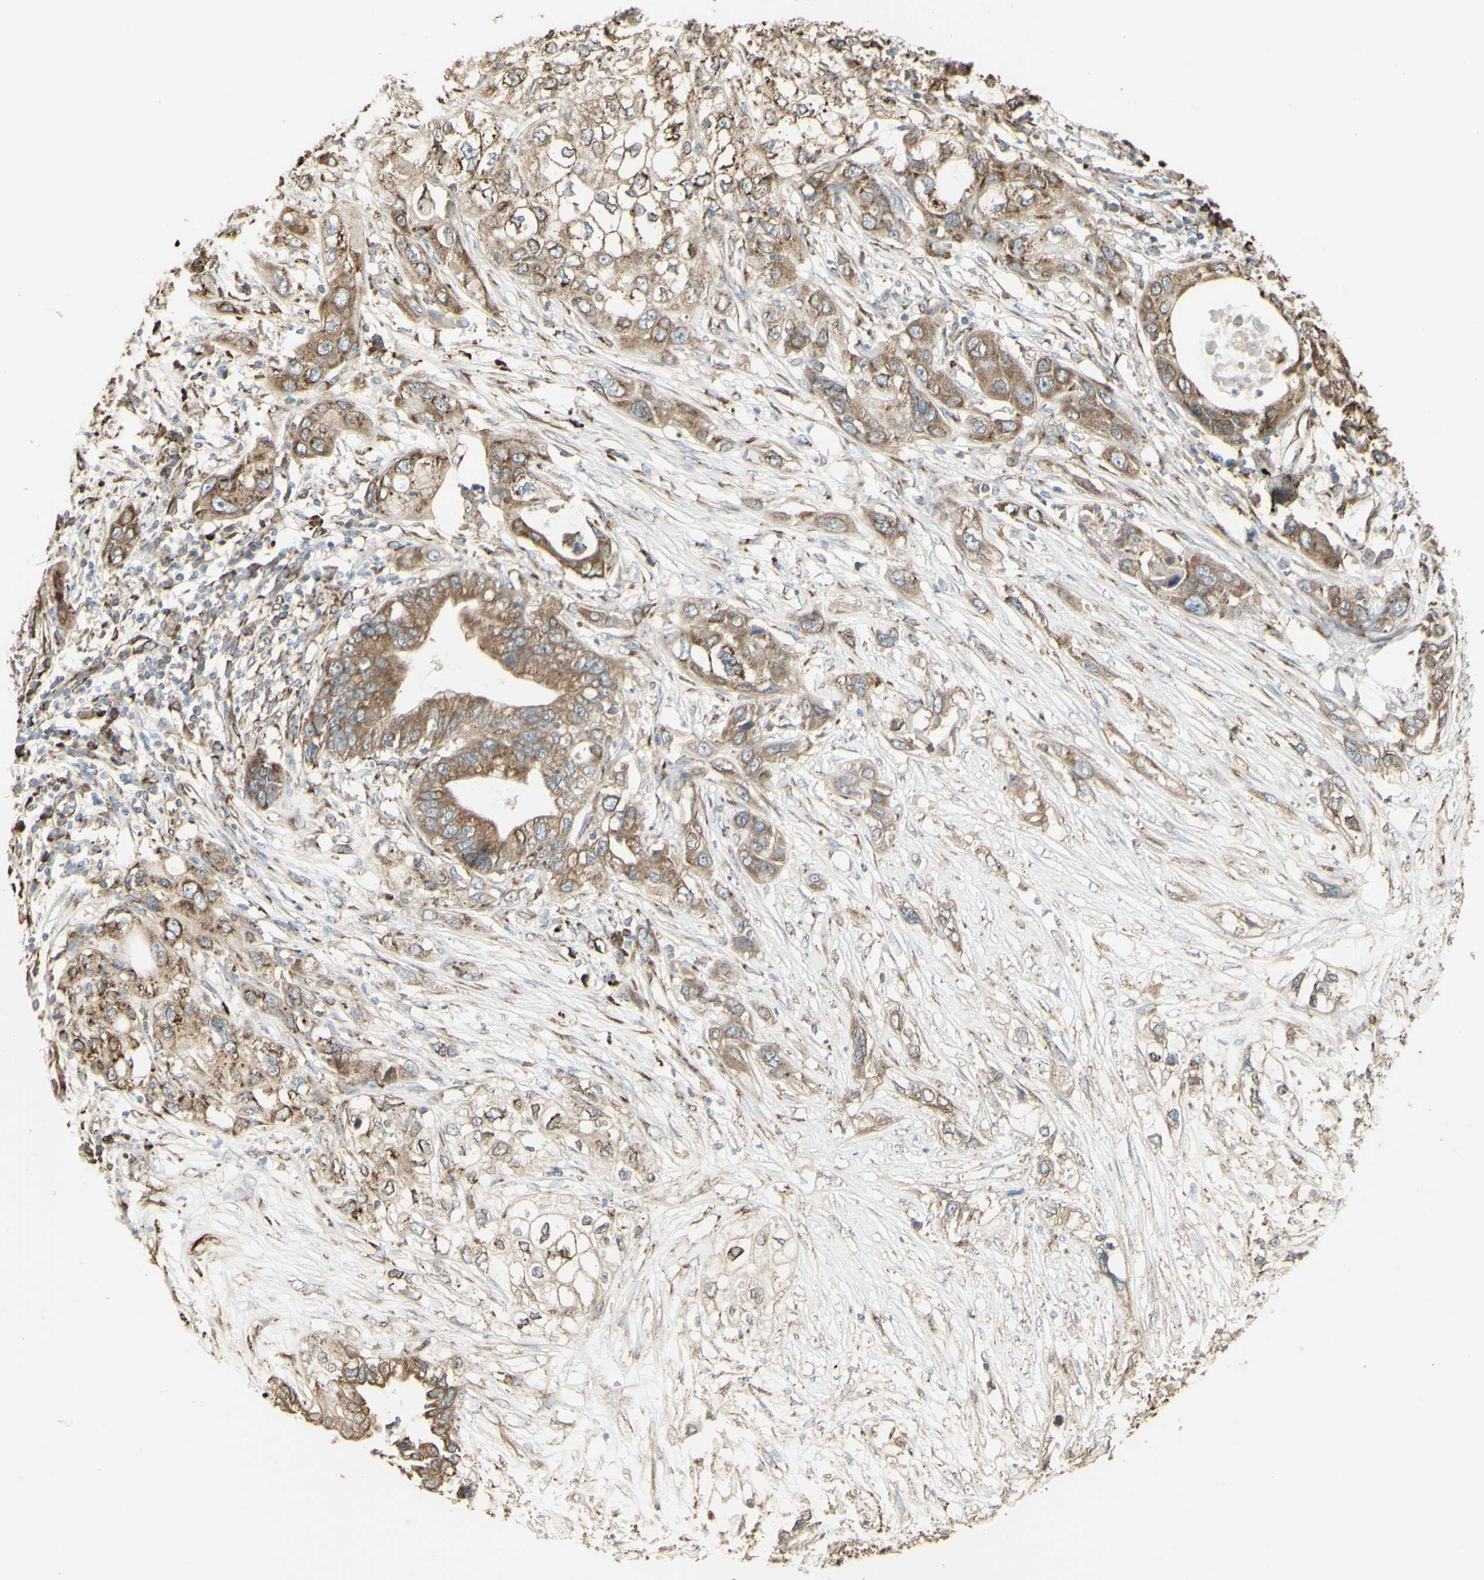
{"staining": {"intensity": "moderate", "quantity": ">75%", "location": "cytoplasmic/membranous"}, "tissue": "pancreatic cancer", "cell_type": "Tumor cells", "image_type": "cancer", "snomed": [{"axis": "morphology", "description": "Adenocarcinoma, NOS"}, {"axis": "topography", "description": "Pancreas"}], "caption": "Immunohistochemical staining of human pancreatic cancer shows moderate cytoplasmic/membranous protein positivity in approximately >75% of tumor cells.", "gene": "EEF1B2", "patient": {"sex": "female", "age": 70}}